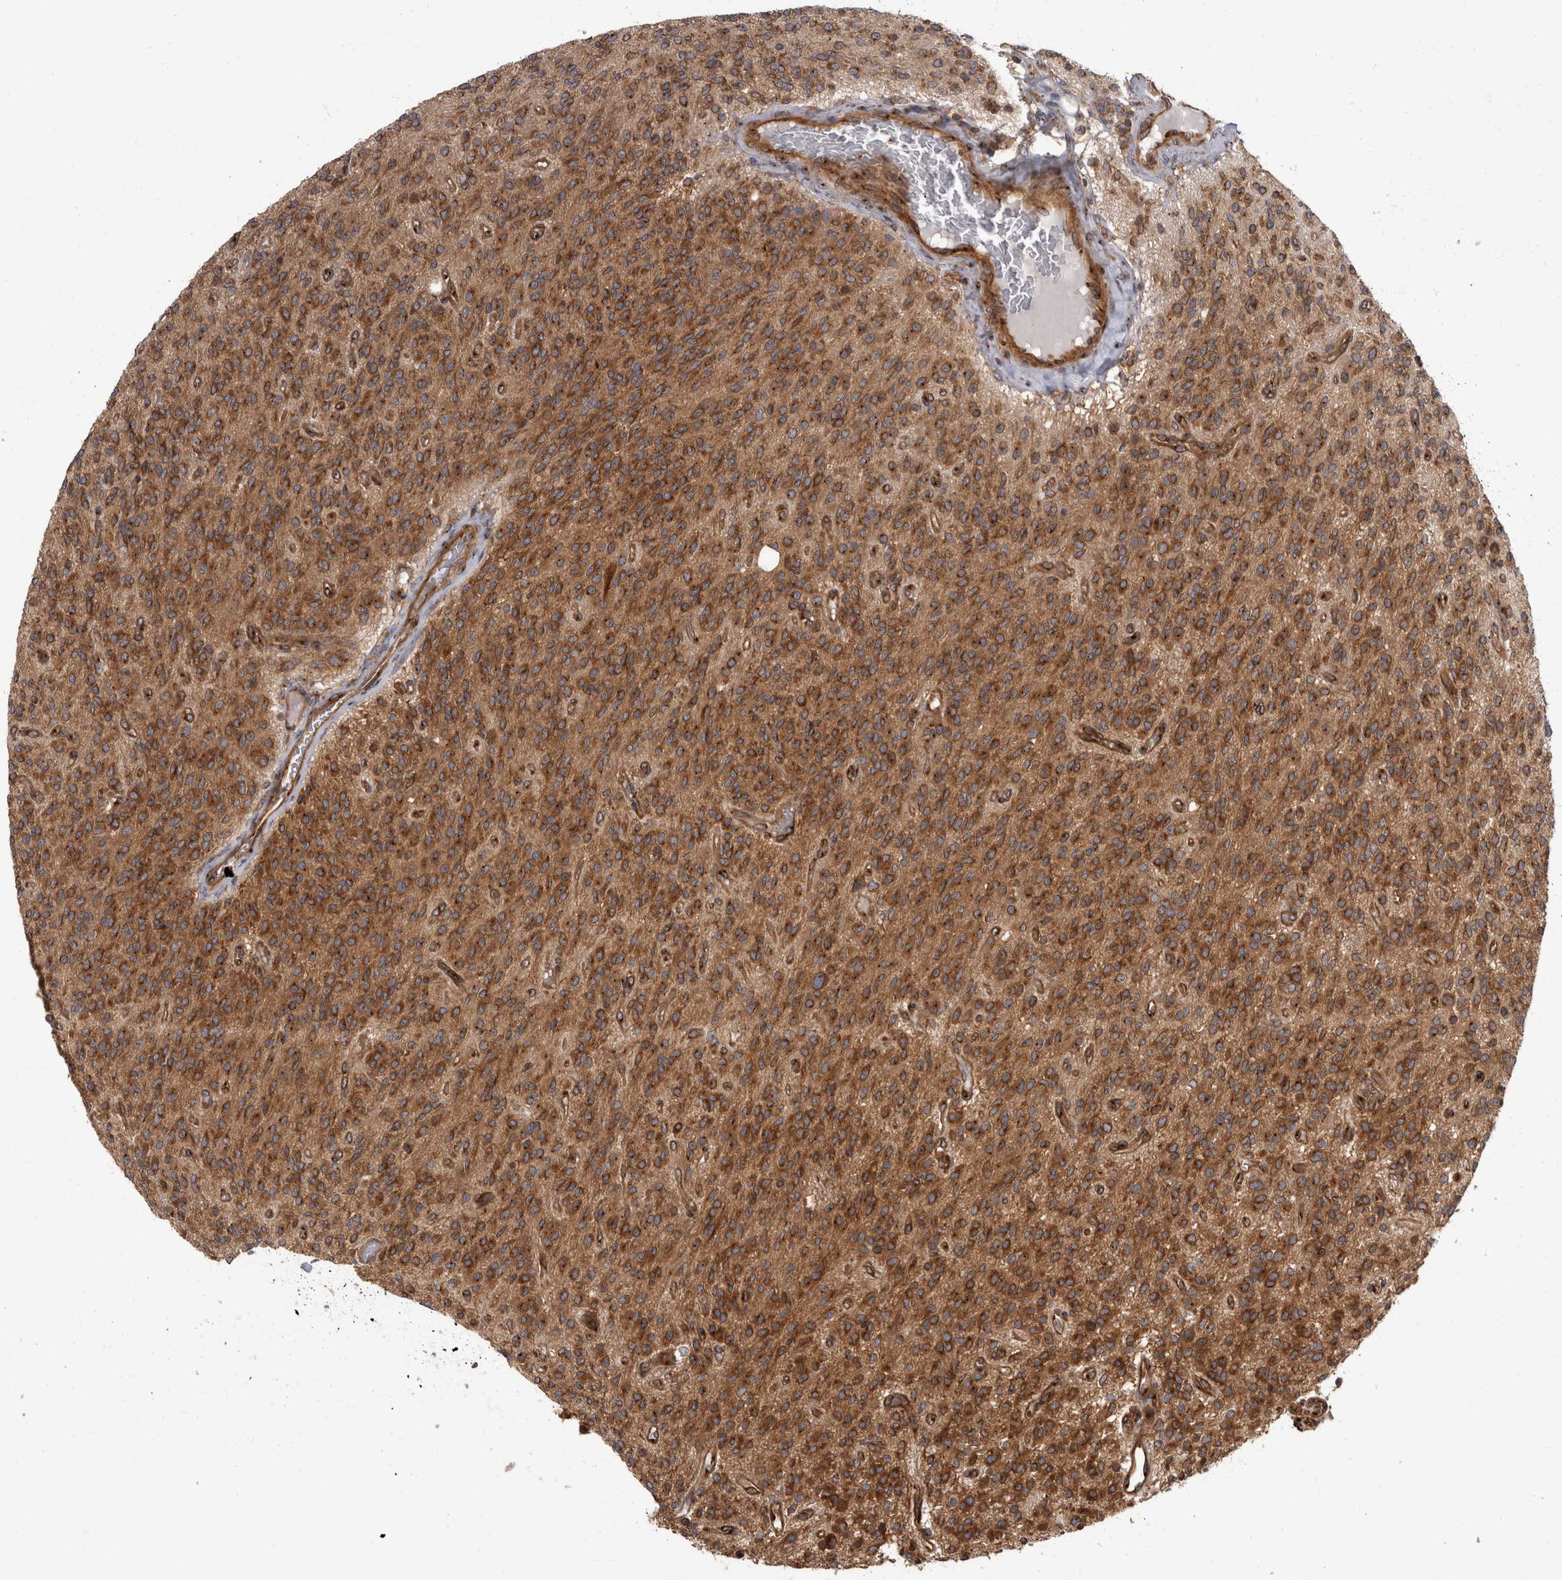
{"staining": {"intensity": "moderate", "quantity": ">75%", "location": "cytoplasmic/membranous"}, "tissue": "glioma", "cell_type": "Tumor cells", "image_type": "cancer", "snomed": [{"axis": "morphology", "description": "Glioma, malignant, High grade"}, {"axis": "topography", "description": "Brain"}], "caption": "A brown stain labels moderate cytoplasmic/membranous positivity of a protein in high-grade glioma (malignant) tumor cells.", "gene": "HOOK3", "patient": {"sex": "male", "age": 34}}